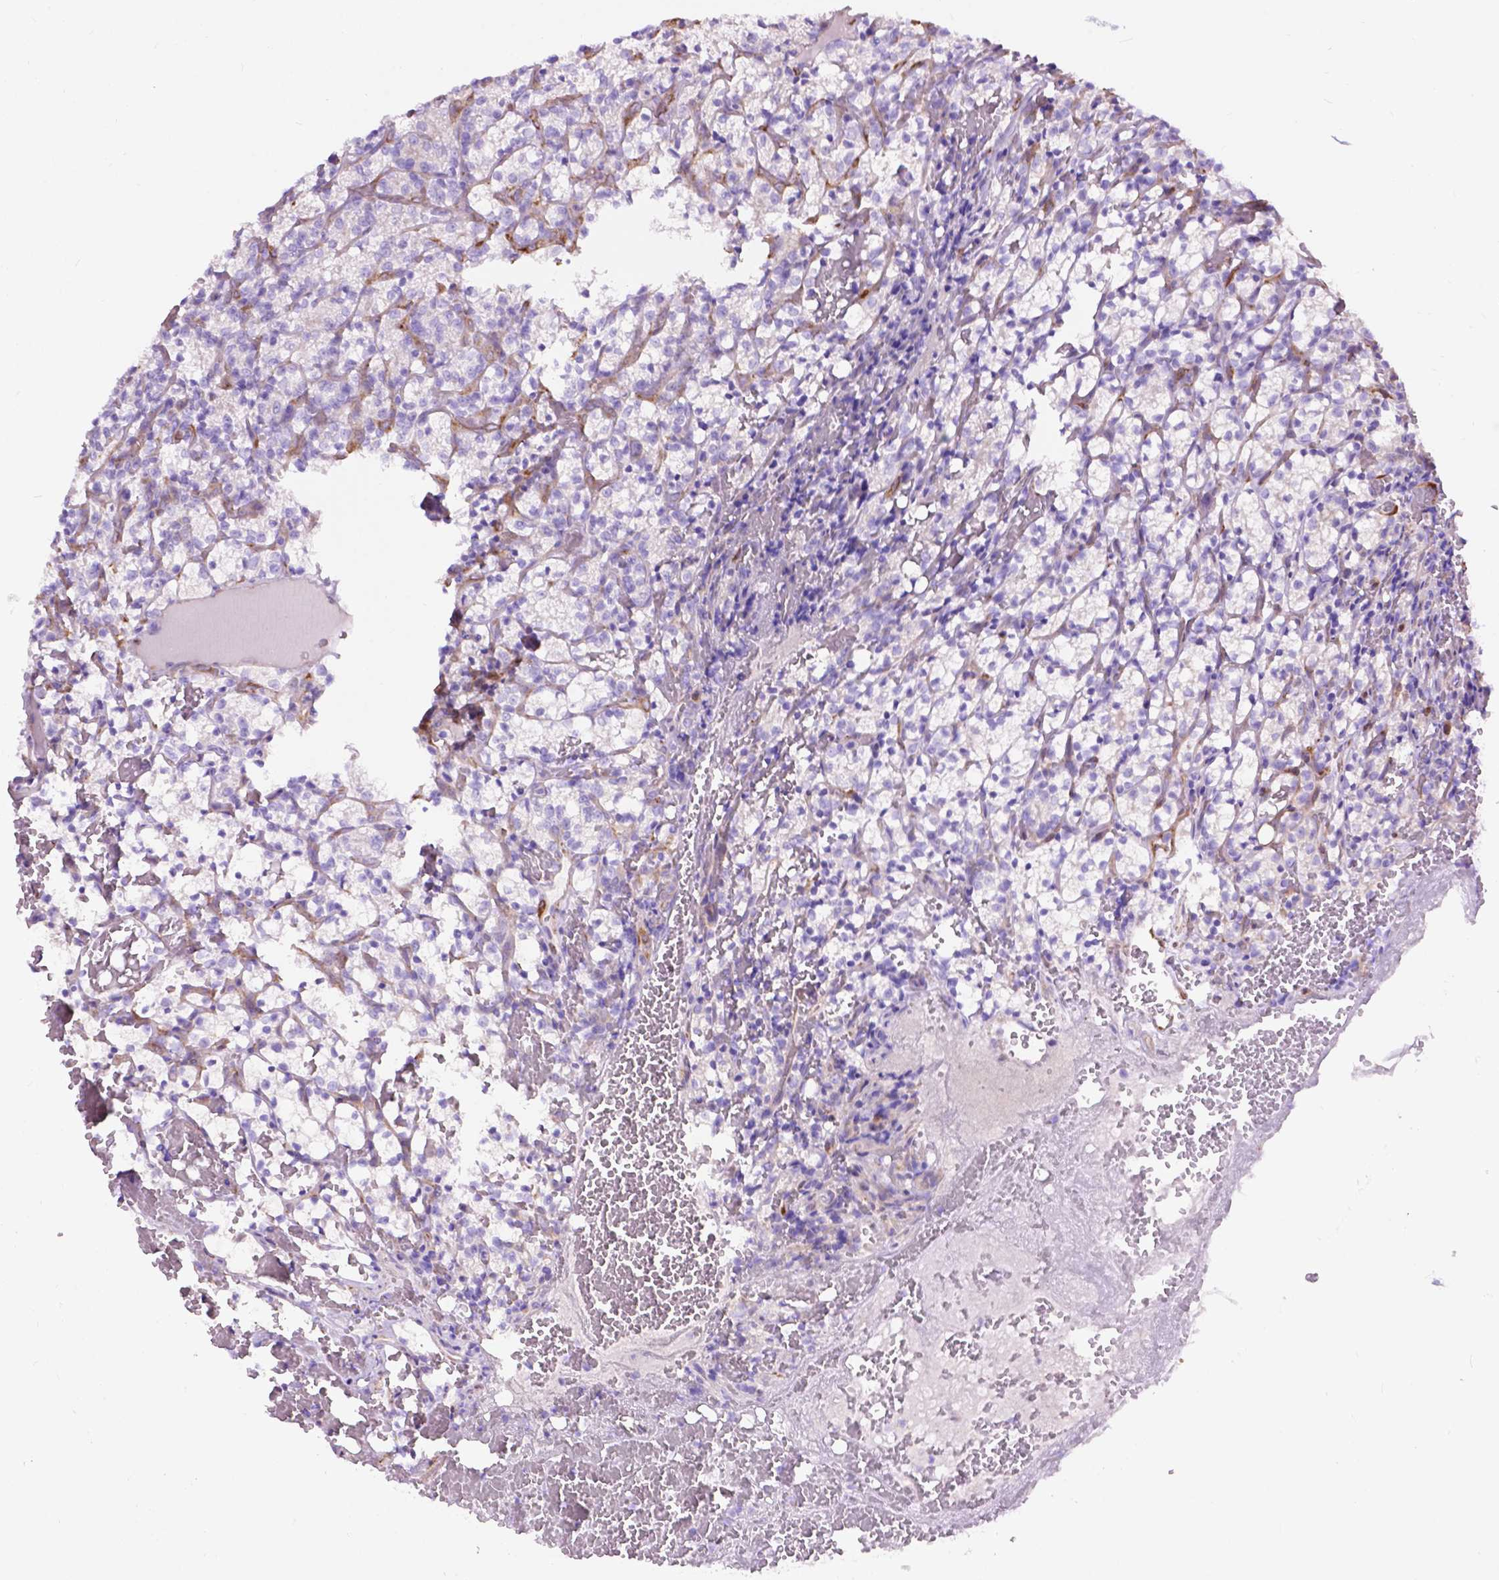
{"staining": {"intensity": "negative", "quantity": "none", "location": "none"}, "tissue": "renal cancer", "cell_type": "Tumor cells", "image_type": "cancer", "snomed": [{"axis": "morphology", "description": "Adenocarcinoma, NOS"}, {"axis": "topography", "description": "Kidney"}], "caption": "Tumor cells show no significant protein expression in renal adenocarcinoma.", "gene": "PCDHA12", "patient": {"sex": "female", "age": 69}}